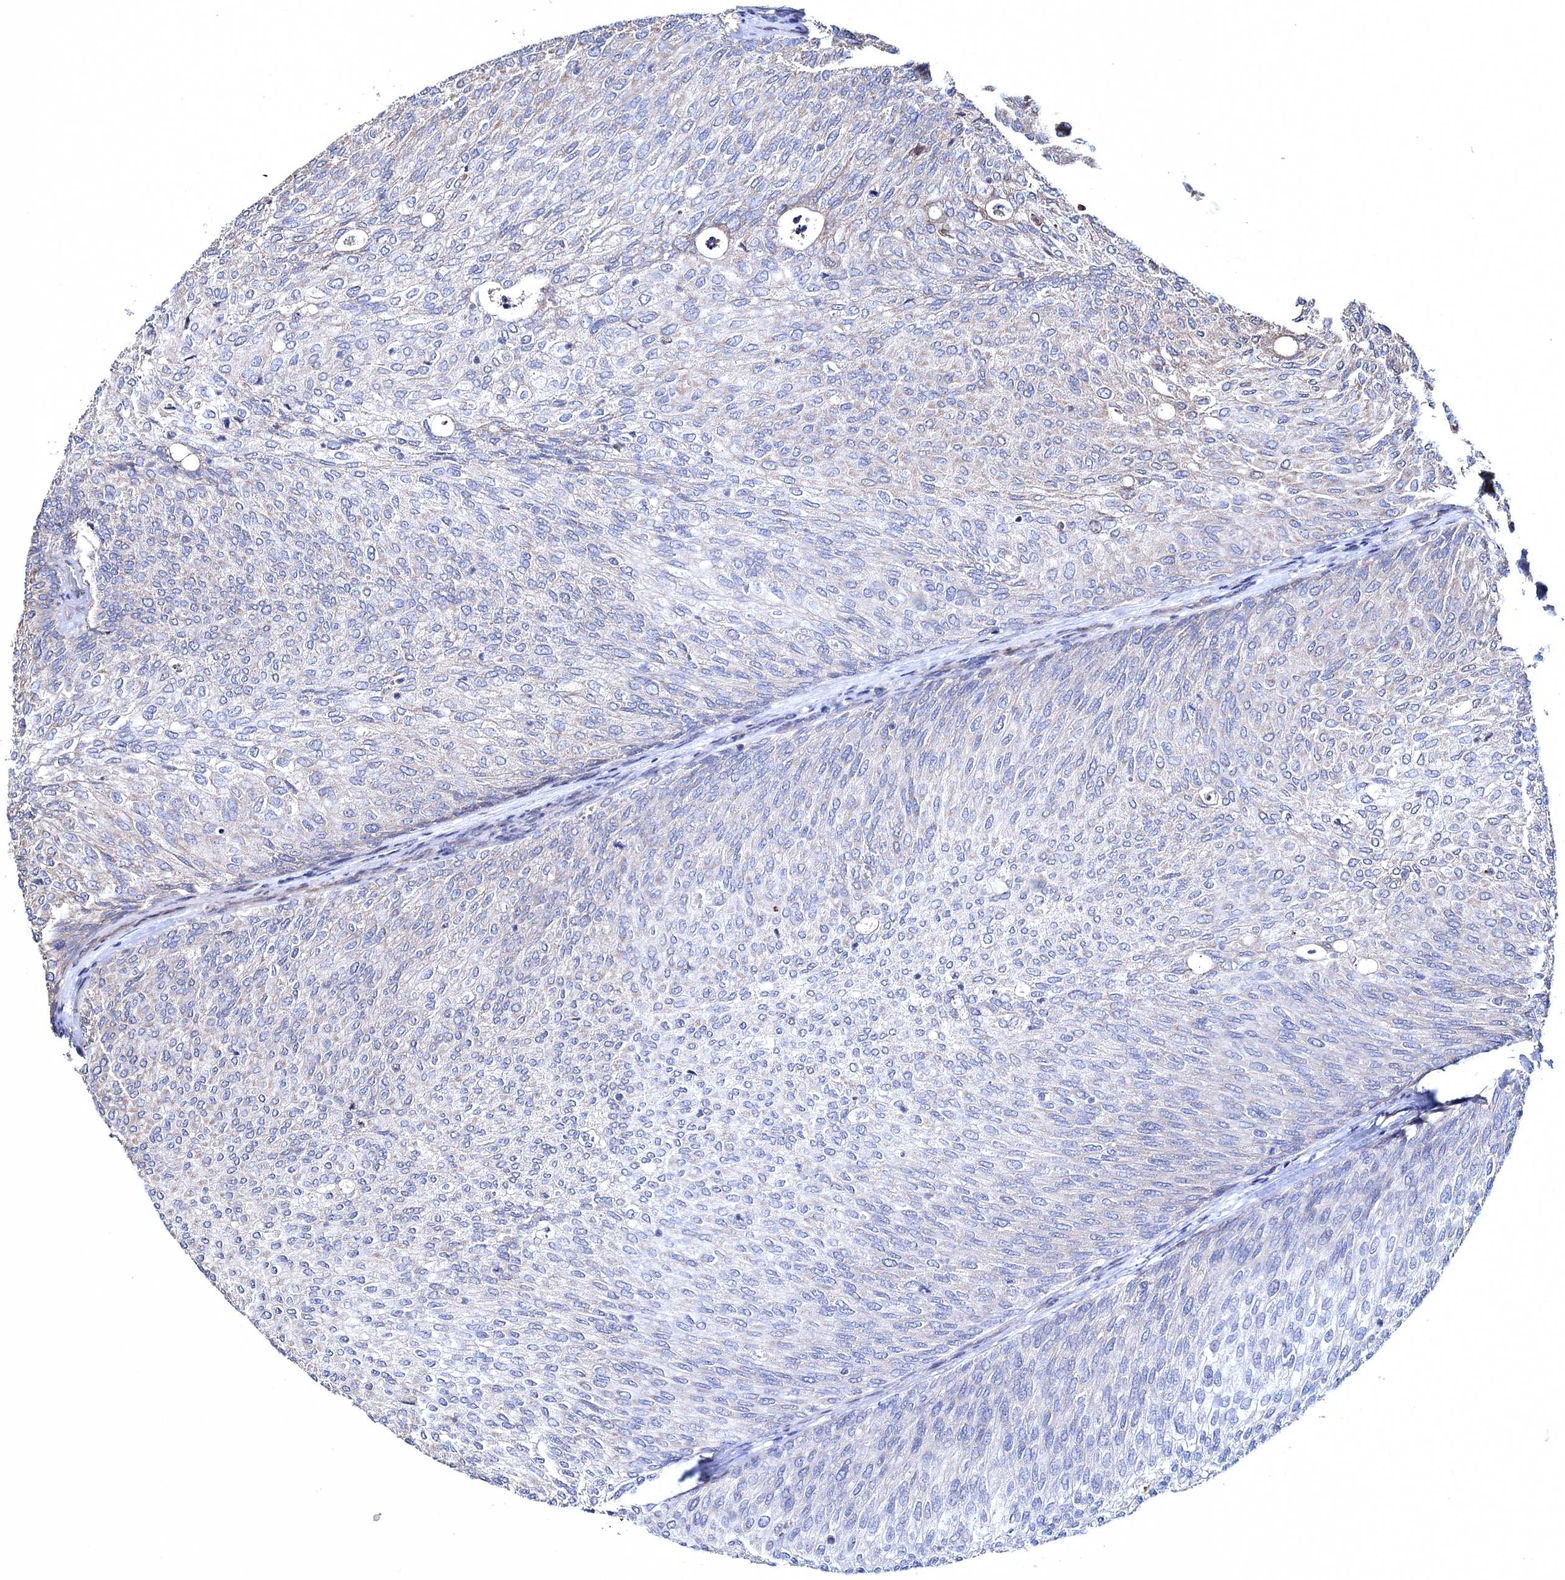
{"staining": {"intensity": "negative", "quantity": "none", "location": "none"}, "tissue": "urothelial cancer", "cell_type": "Tumor cells", "image_type": "cancer", "snomed": [{"axis": "morphology", "description": "Urothelial carcinoma, Low grade"}, {"axis": "topography", "description": "Urinary bladder"}], "caption": "Human low-grade urothelial carcinoma stained for a protein using IHC exhibits no positivity in tumor cells.", "gene": "PPP2R2B", "patient": {"sex": "female", "age": 79}}